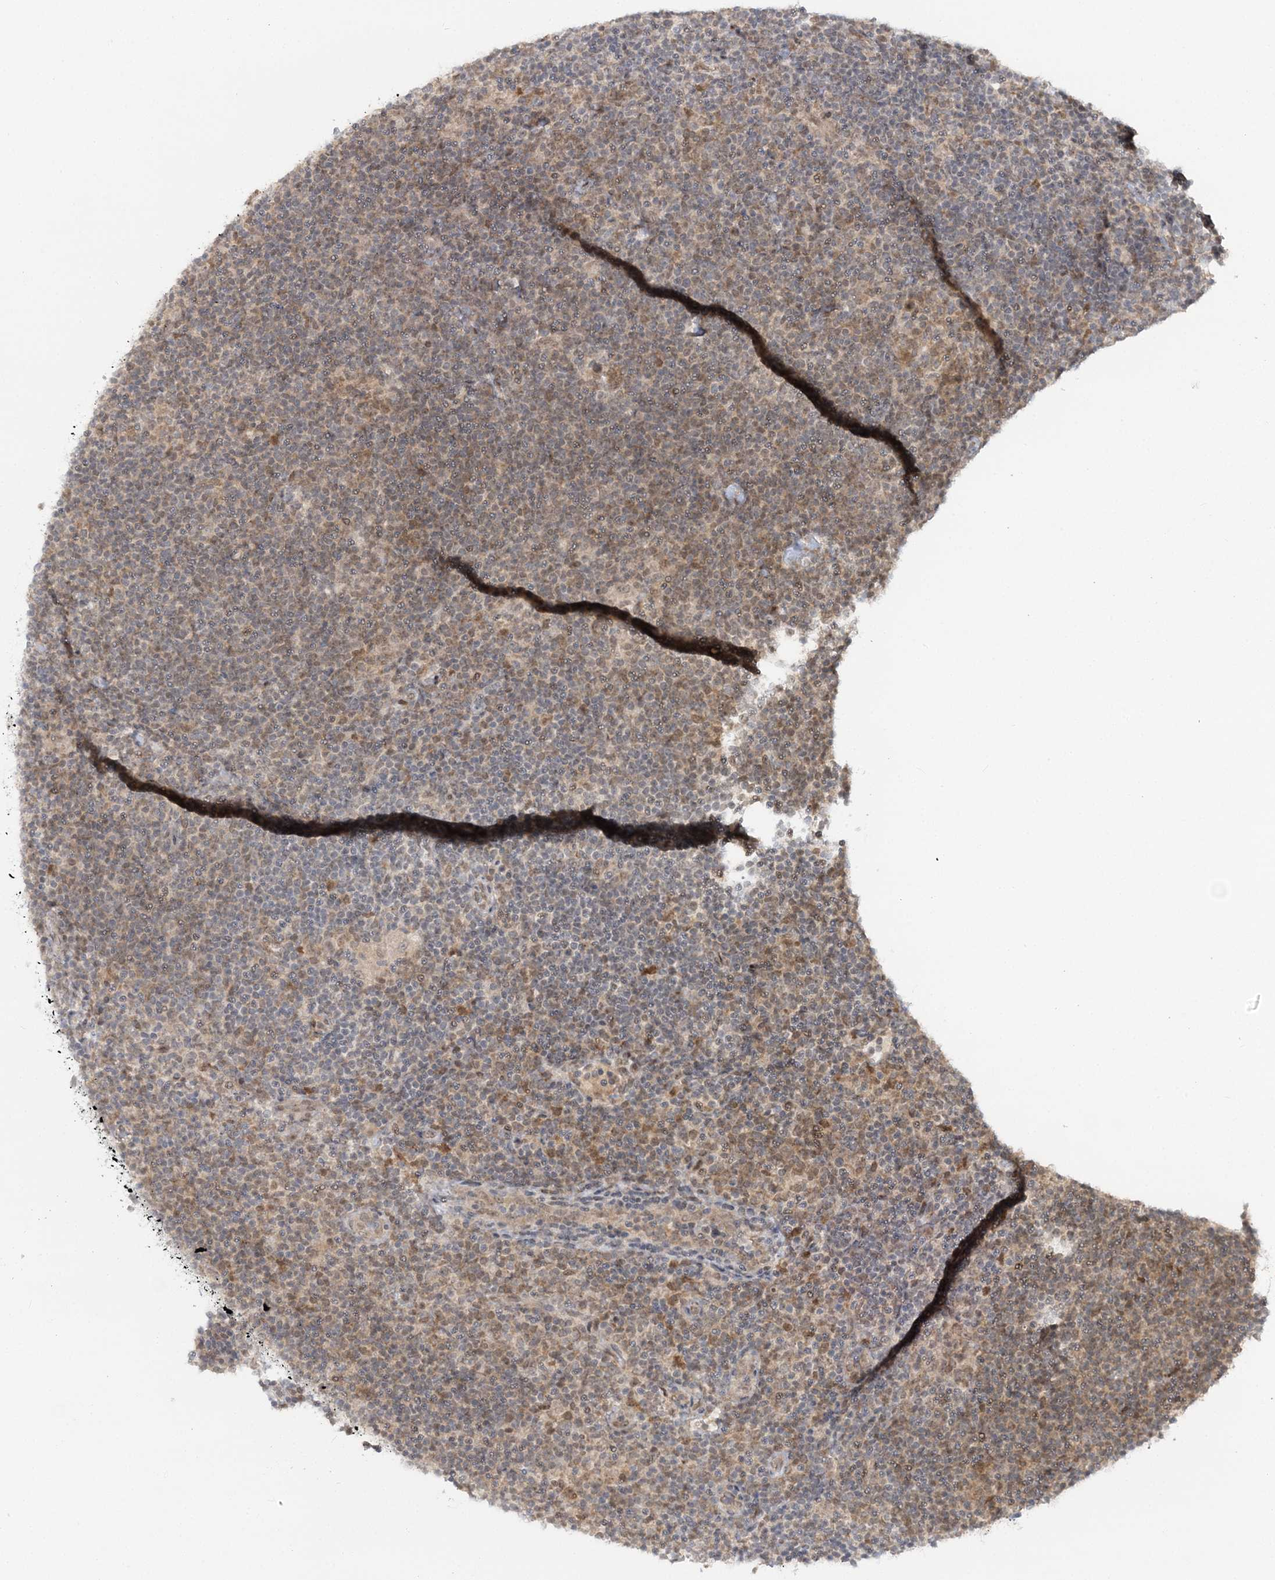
{"staining": {"intensity": "weak", "quantity": "<25%", "location": "cytoplasmic/membranous,nuclear"}, "tissue": "lymphoma", "cell_type": "Tumor cells", "image_type": "cancer", "snomed": [{"axis": "morphology", "description": "Hodgkin's disease, NOS"}, {"axis": "topography", "description": "Lymph node"}], "caption": "Tumor cells show no significant protein staining in Hodgkin's disease. (Brightfield microscopy of DAB immunohistochemistry (IHC) at high magnification).", "gene": "ZFAND6", "patient": {"sex": "female", "age": 57}}